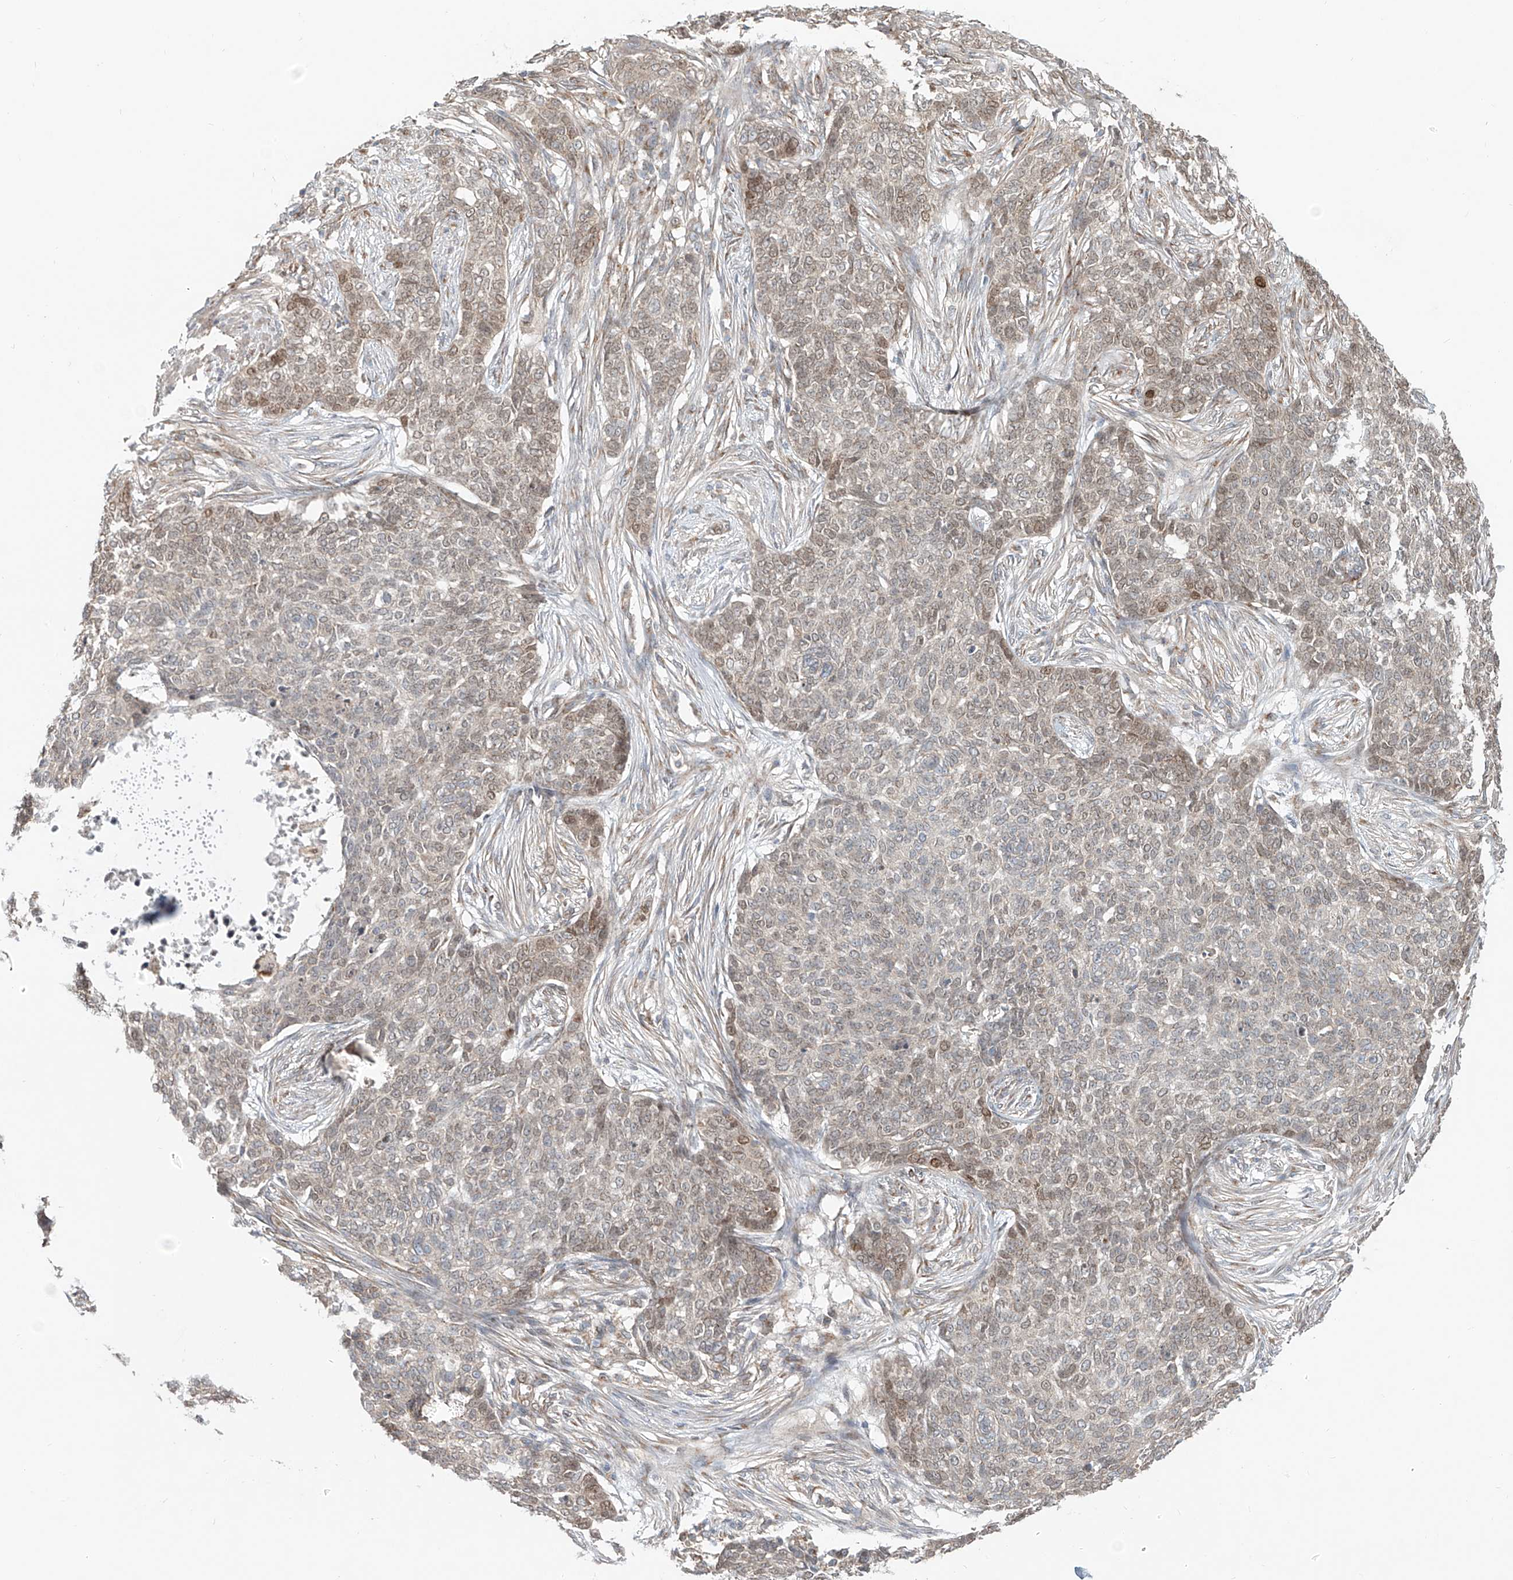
{"staining": {"intensity": "weak", "quantity": ">75%", "location": "nuclear"}, "tissue": "skin cancer", "cell_type": "Tumor cells", "image_type": "cancer", "snomed": [{"axis": "morphology", "description": "Basal cell carcinoma"}, {"axis": "topography", "description": "Skin"}], "caption": "An immunohistochemistry histopathology image of tumor tissue is shown. Protein staining in brown labels weak nuclear positivity in skin cancer within tumor cells.", "gene": "CUX1", "patient": {"sex": "male", "age": 85}}